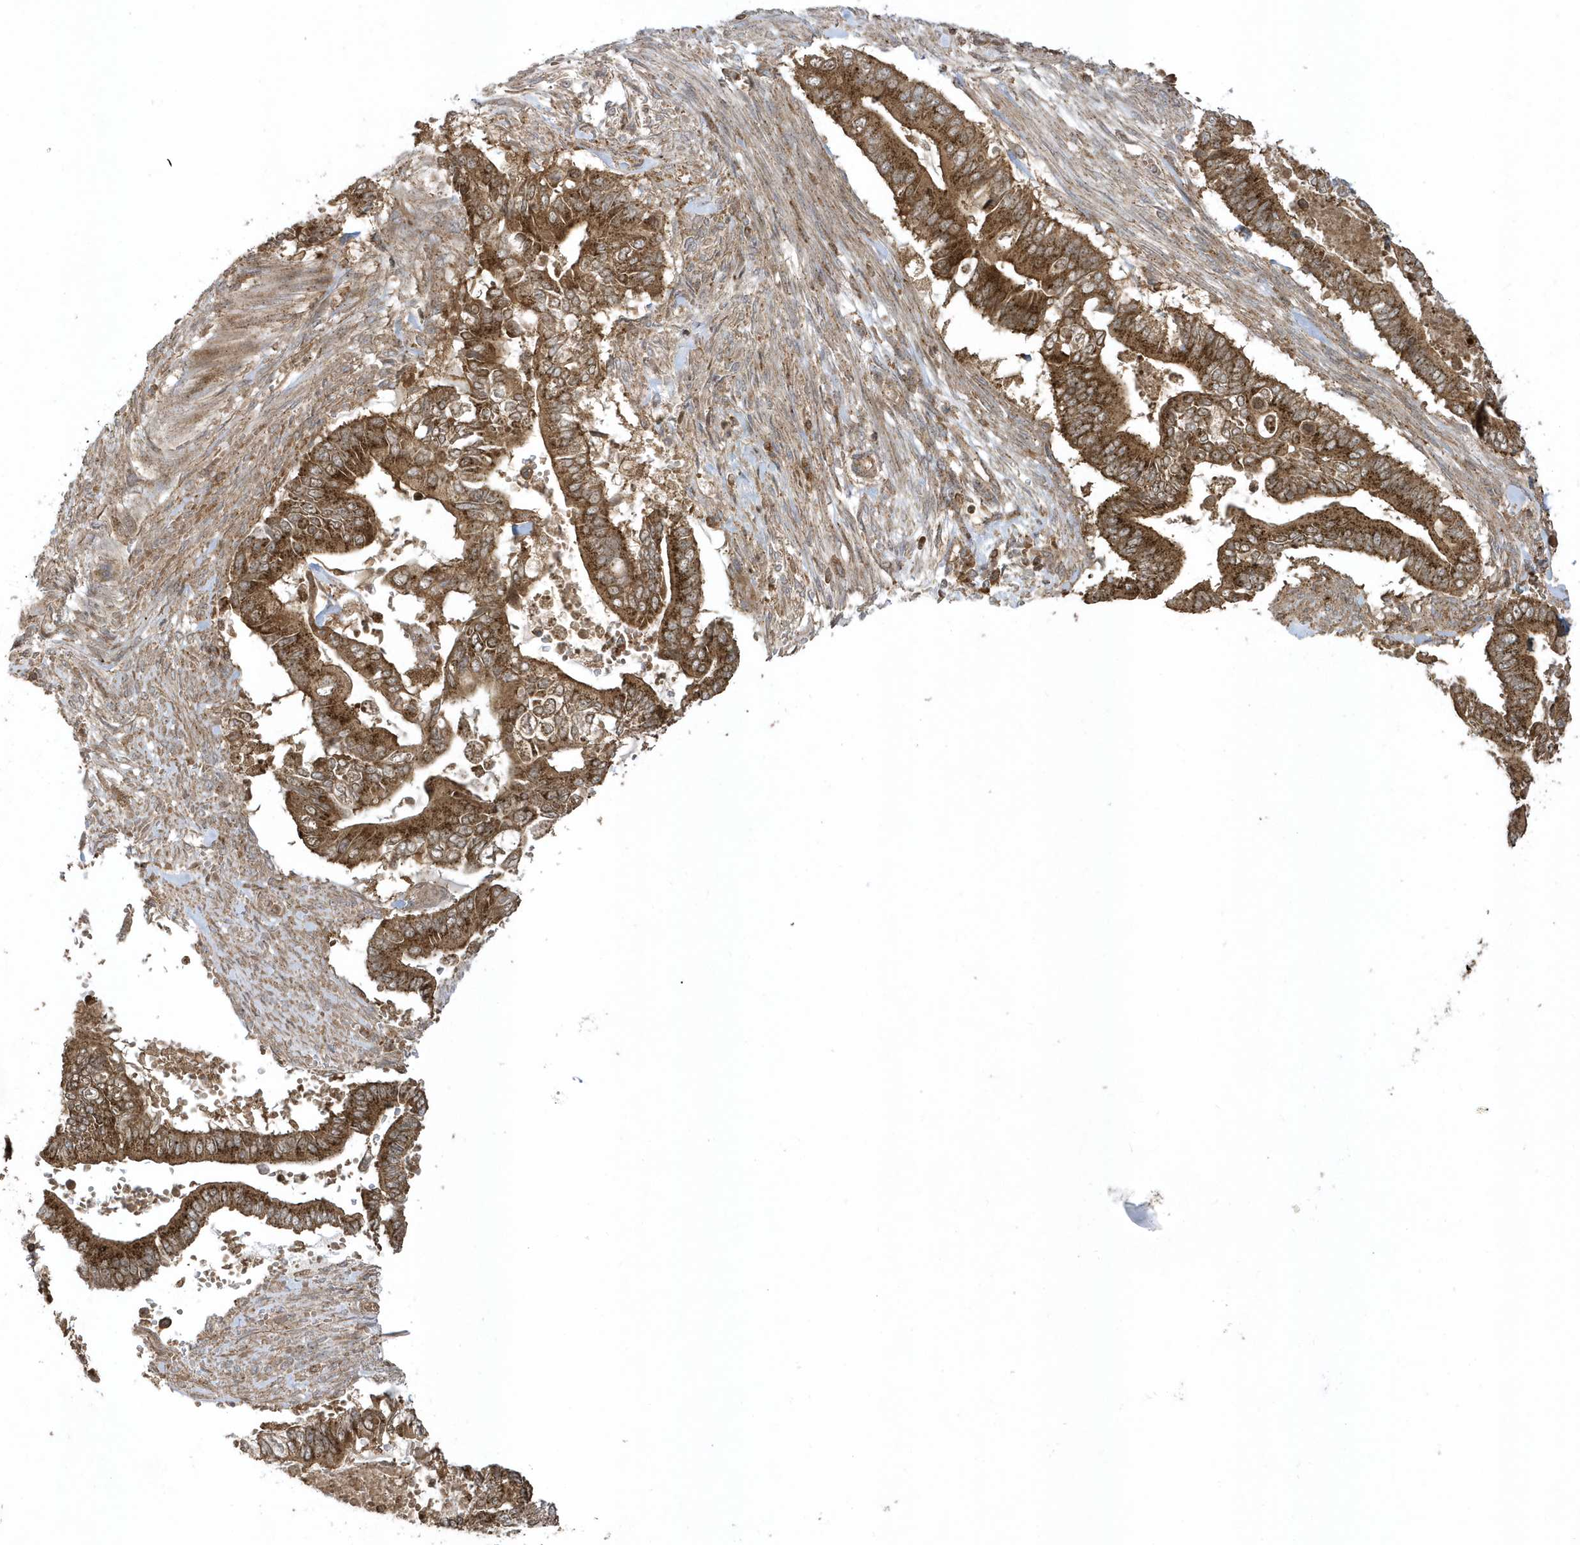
{"staining": {"intensity": "strong", "quantity": ">75%", "location": "cytoplasmic/membranous"}, "tissue": "pancreatic cancer", "cell_type": "Tumor cells", "image_type": "cancer", "snomed": [{"axis": "morphology", "description": "Adenocarcinoma, NOS"}, {"axis": "topography", "description": "Pancreas"}], "caption": "This image reveals immunohistochemistry staining of human pancreatic cancer, with high strong cytoplasmic/membranous expression in approximately >75% of tumor cells.", "gene": "STAMBP", "patient": {"sex": "male", "age": 68}}